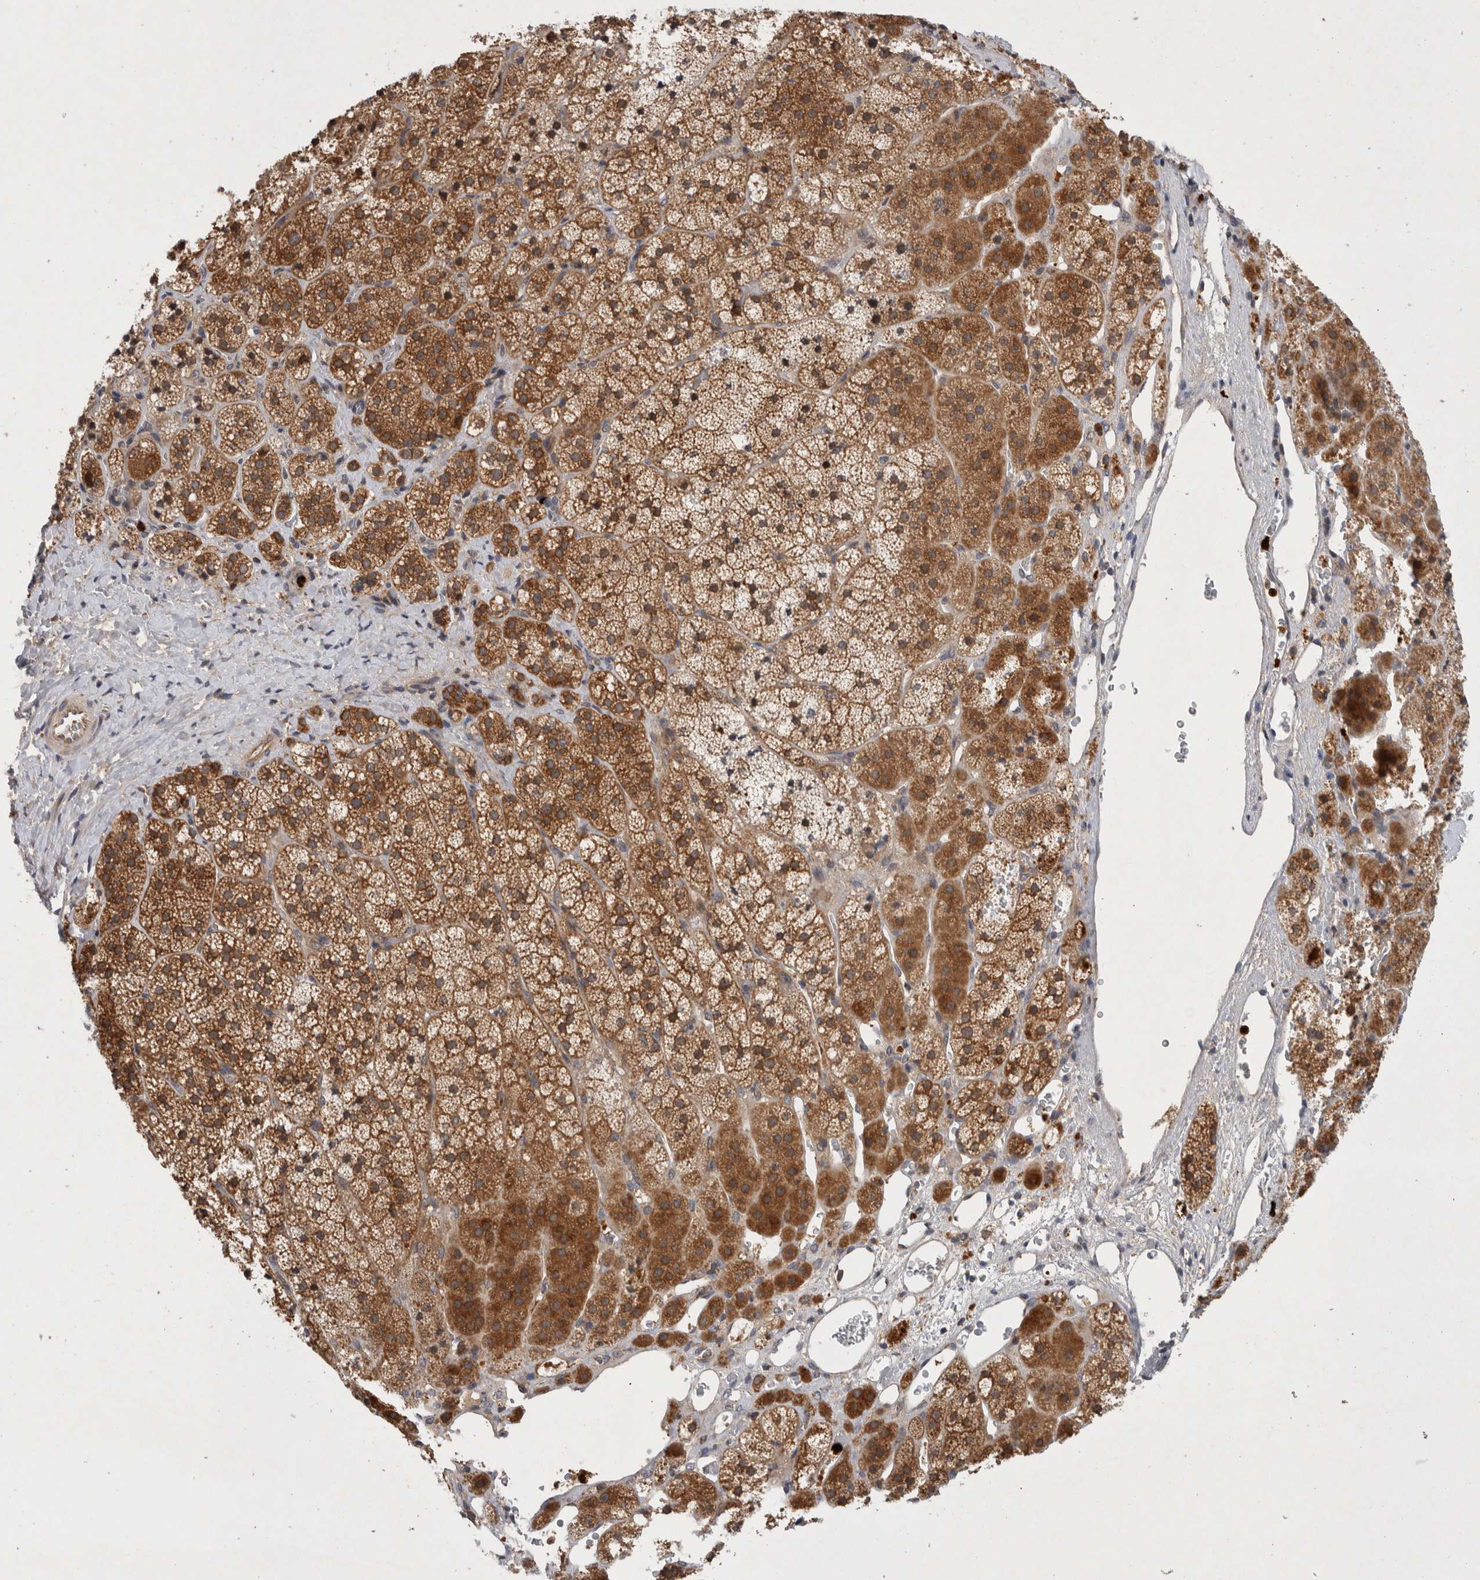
{"staining": {"intensity": "moderate", "quantity": ">75%", "location": "cytoplasmic/membranous"}, "tissue": "adrenal gland", "cell_type": "Glandular cells", "image_type": "normal", "snomed": [{"axis": "morphology", "description": "Normal tissue, NOS"}, {"axis": "topography", "description": "Adrenal gland"}], "caption": "The histopathology image reveals a brown stain indicating the presence of a protein in the cytoplasmic/membranous of glandular cells in adrenal gland. (DAB (3,3'-diaminobenzidine) IHC with brightfield microscopy, high magnification).", "gene": "PDCD2", "patient": {"sex": "female", "age": 44}}